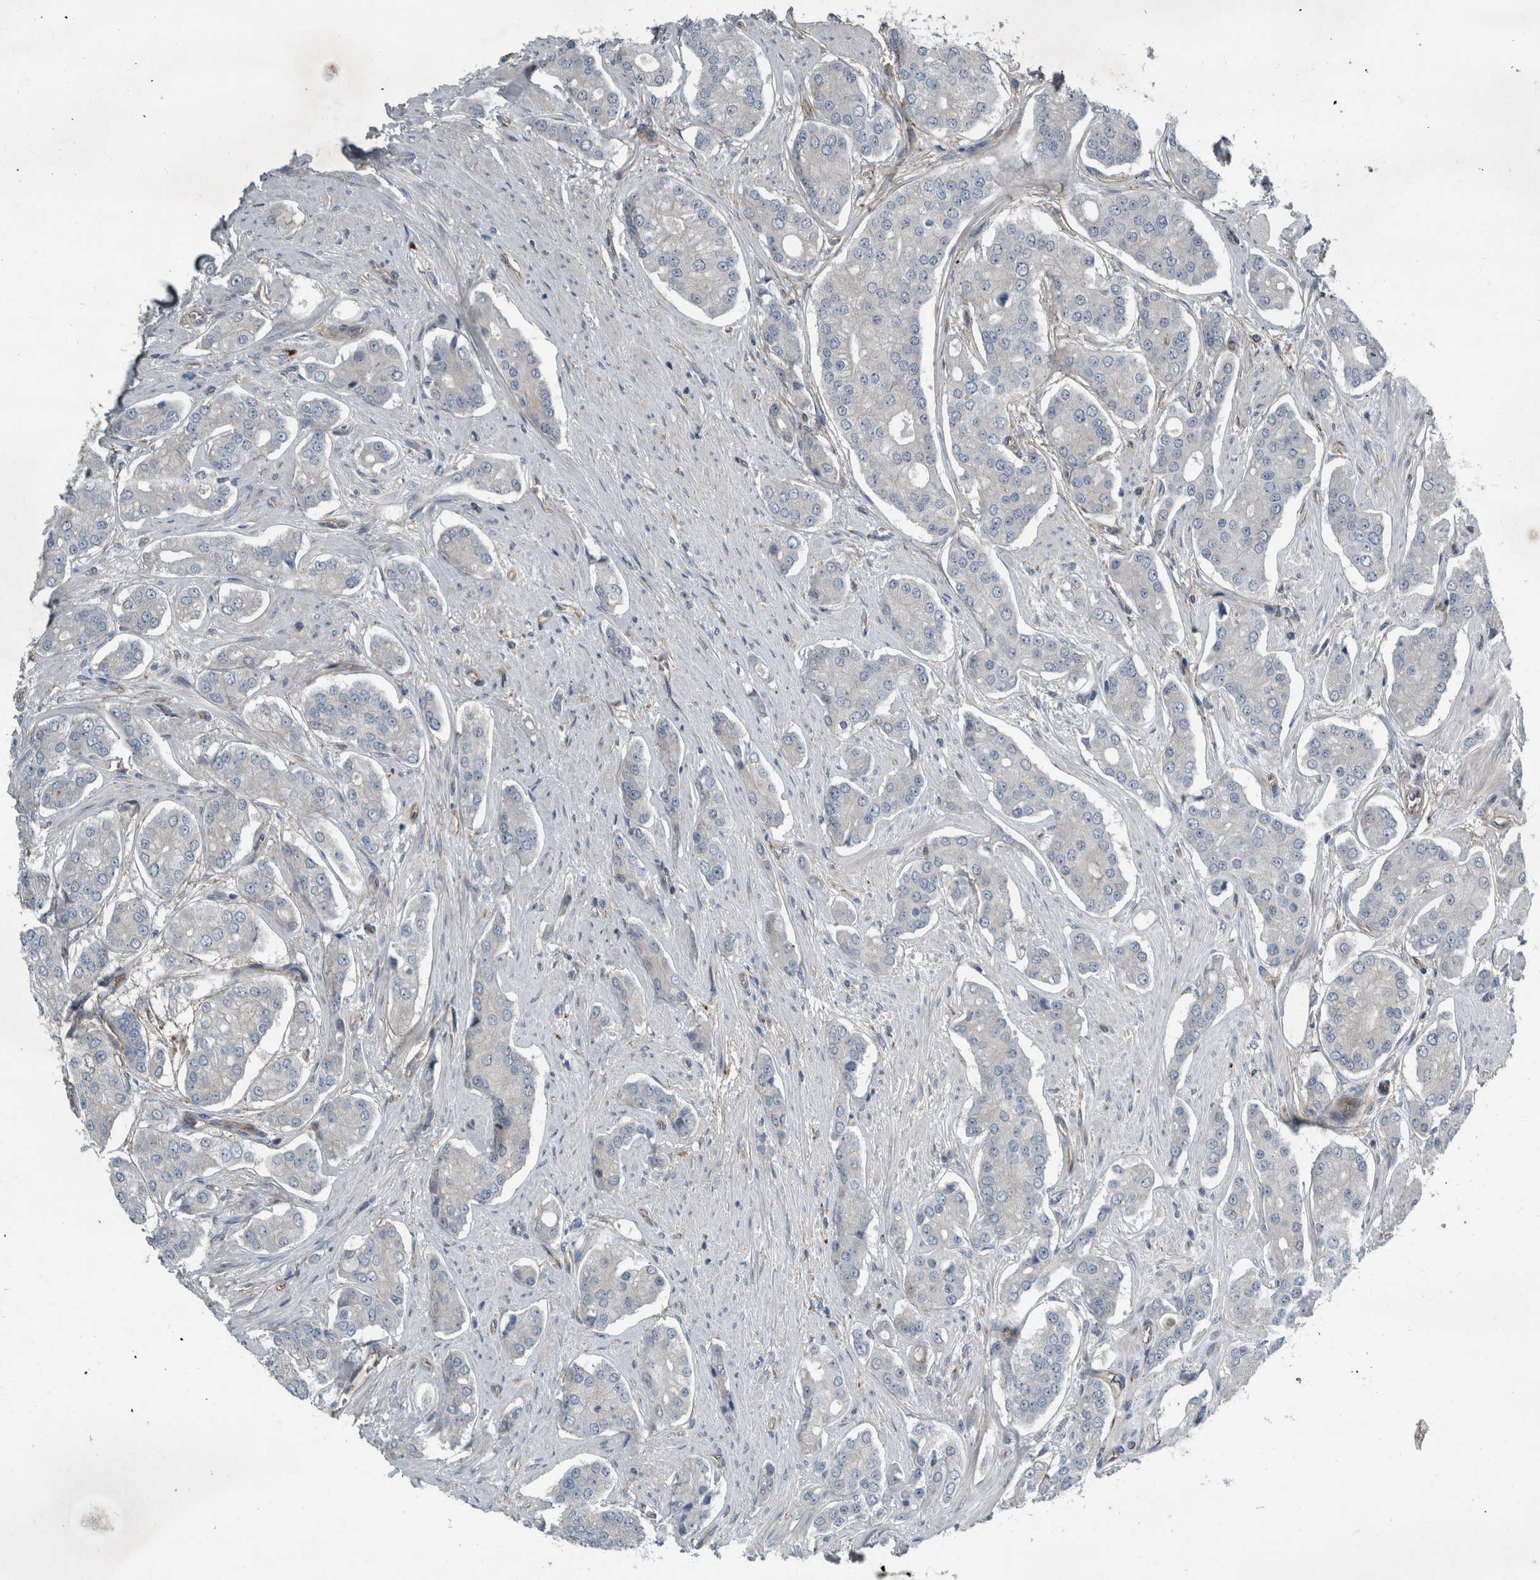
{"staining": {"intensity": "negative", "quantity": "none", "location": "none"}, "tissue": "prostate cancer", "cell_type": "Tumor cells", "image_type": "cancer", "snomed": [{"axis": "morphology", "description": "Adenocarcinoma, High grade"}, {"axis": "topography", "description": "Prostate"}], "caption": "Adenocarcinoma (high-grade) (prostate) was stained to show a protein in brown. There is no significant positivity in tumor cells. The staining is performed using DAB brown chromogen with nuclei counter-stained in using hematoxylin.", "gene": "GLT8D2", "patient": {"sex": "male", "age": 71}}